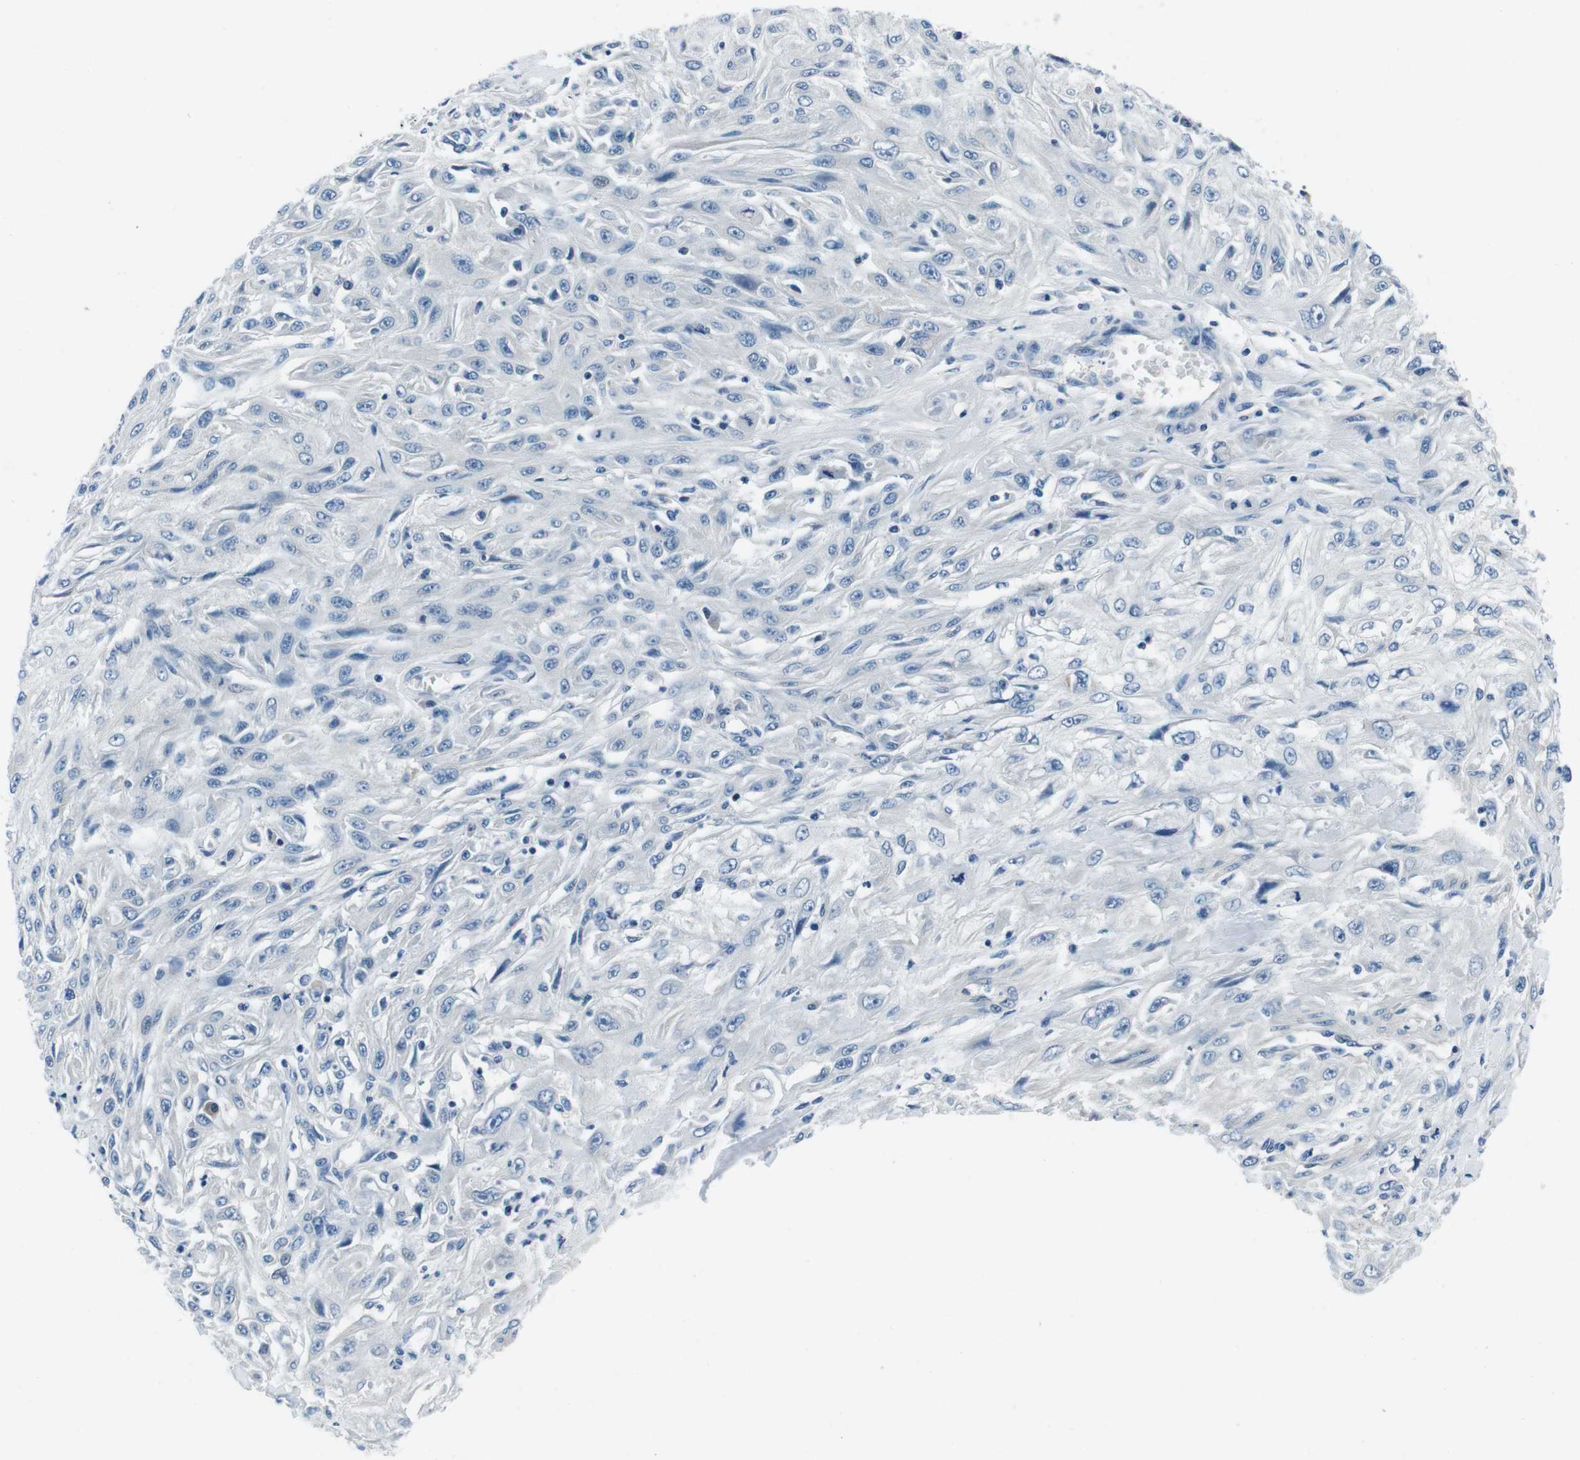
{"staining": {"intensity": "negative", "quantity": "none", "location": "none"}, "tissue": "skin cancer", "cell_type": "Tumor cells", "image_type": "cancer", "snomed": [{"axis": "morphology", "description": "Squamous cell carcinoma, NOS"}, {"axis": "topography", "description": "Skin"}], "caption": "Immunohistochemistry photomicrograph of neoplastic tissue: skin cancer (squamous cell carcinoma) stained with DAB demonstrates no significant protein expression in tumor cells.", "gene": "CASQ1", "patient": {"sex": "male", "age": 75}}